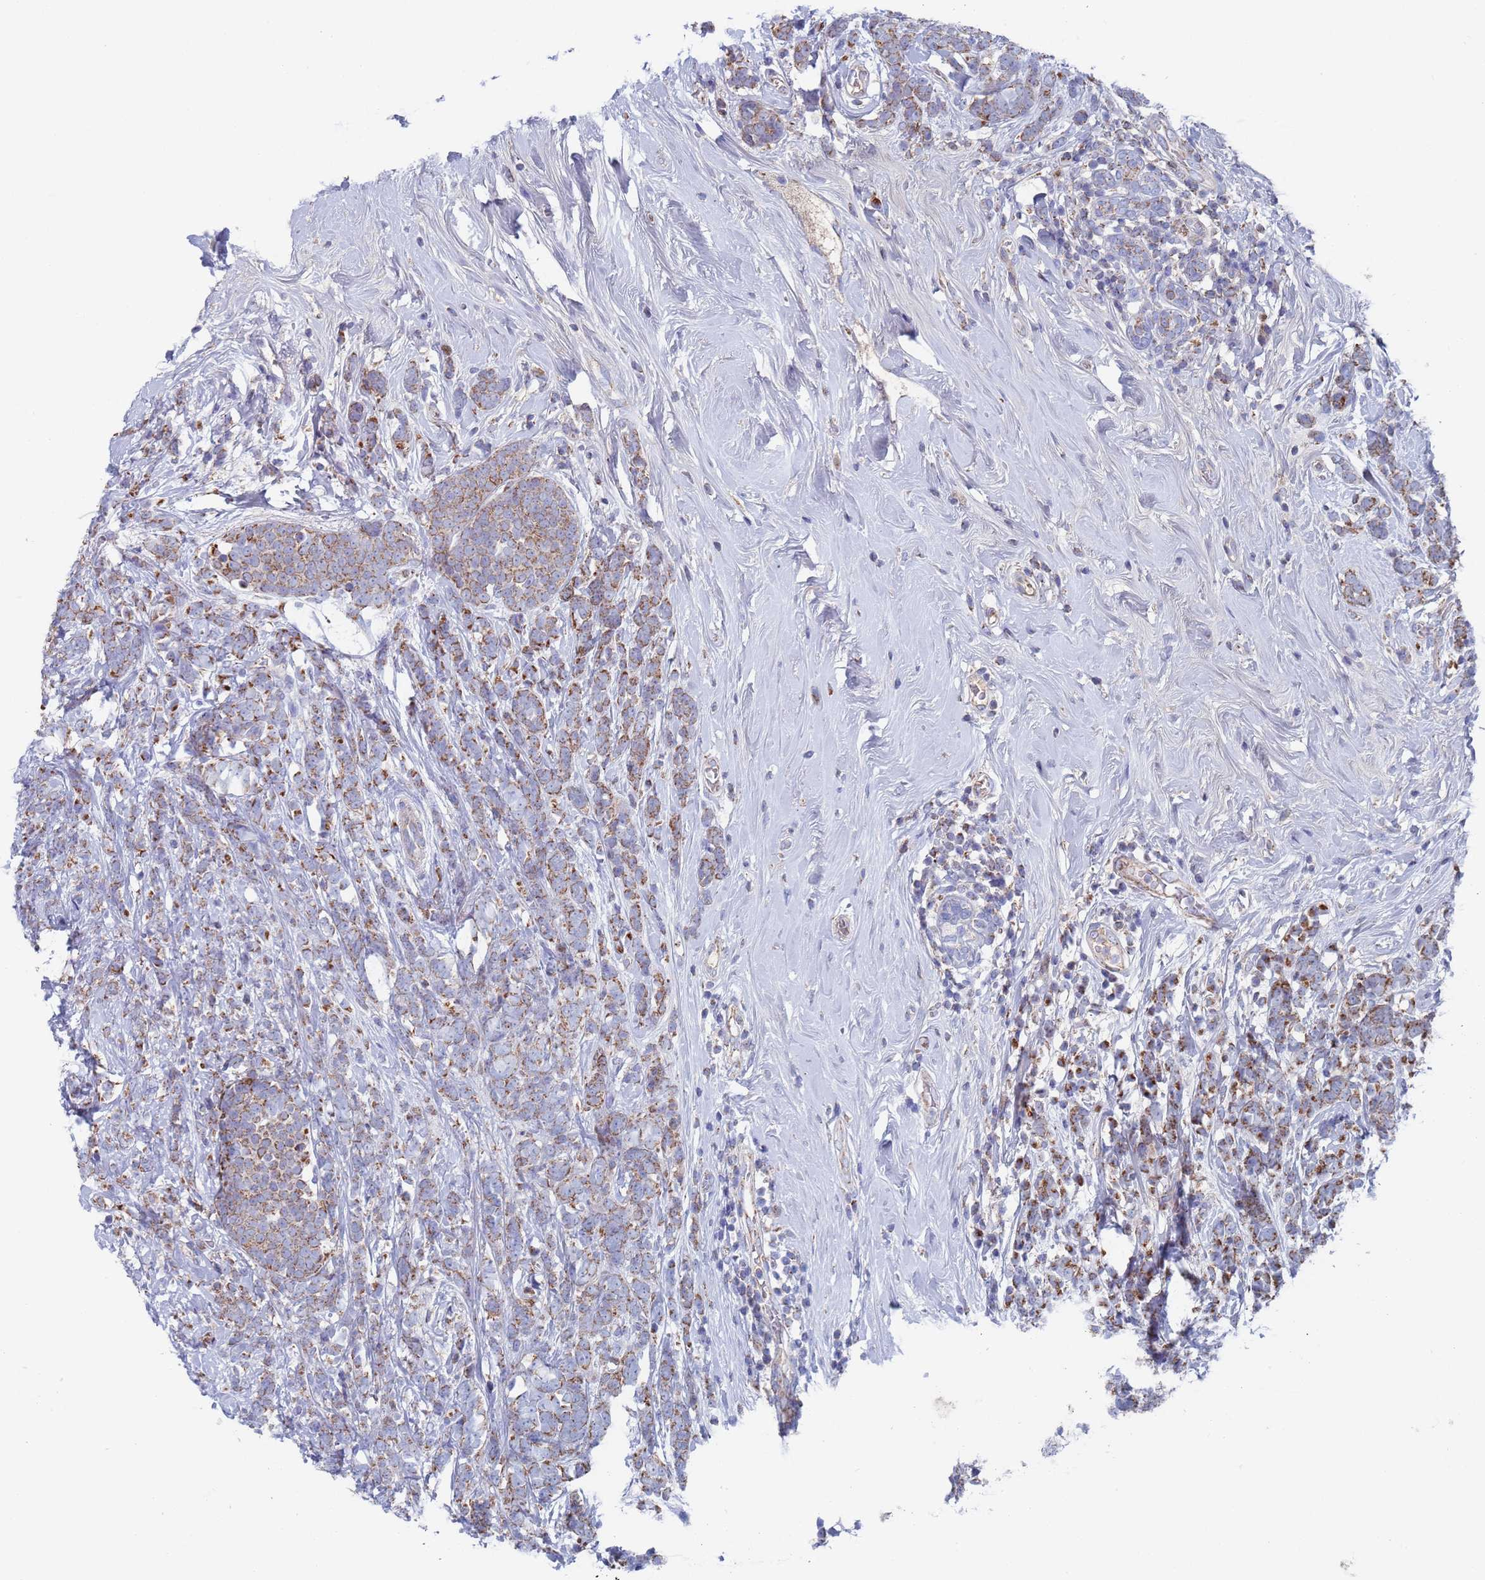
{"staining": {"intensity": "moderate", "quantity": ">75%", "location": "cytoplasmic/membranous"}, "tissue": "breast cancer", "cell_type": "Tumor cells", "image_type": "cancer", "snomed": [{"axis": "morphology", "description": "Lobular carcinoma"}, {"axis": "topography", "description": "Breast"}], "caption": "Protein staining of breast cancer (lobular carcinoma) tissue exhibits moderate cytoplasmic/membranous expression in approximately >75% of tumor cells. (Stains: DAB (3,3'-diaminobenzidine) in brown, nuclei in blue, Microscopy: brightfield microscopy at high magnification).", "gene": "MRPL22", "patient": {"sex": "female", "age": 58}}